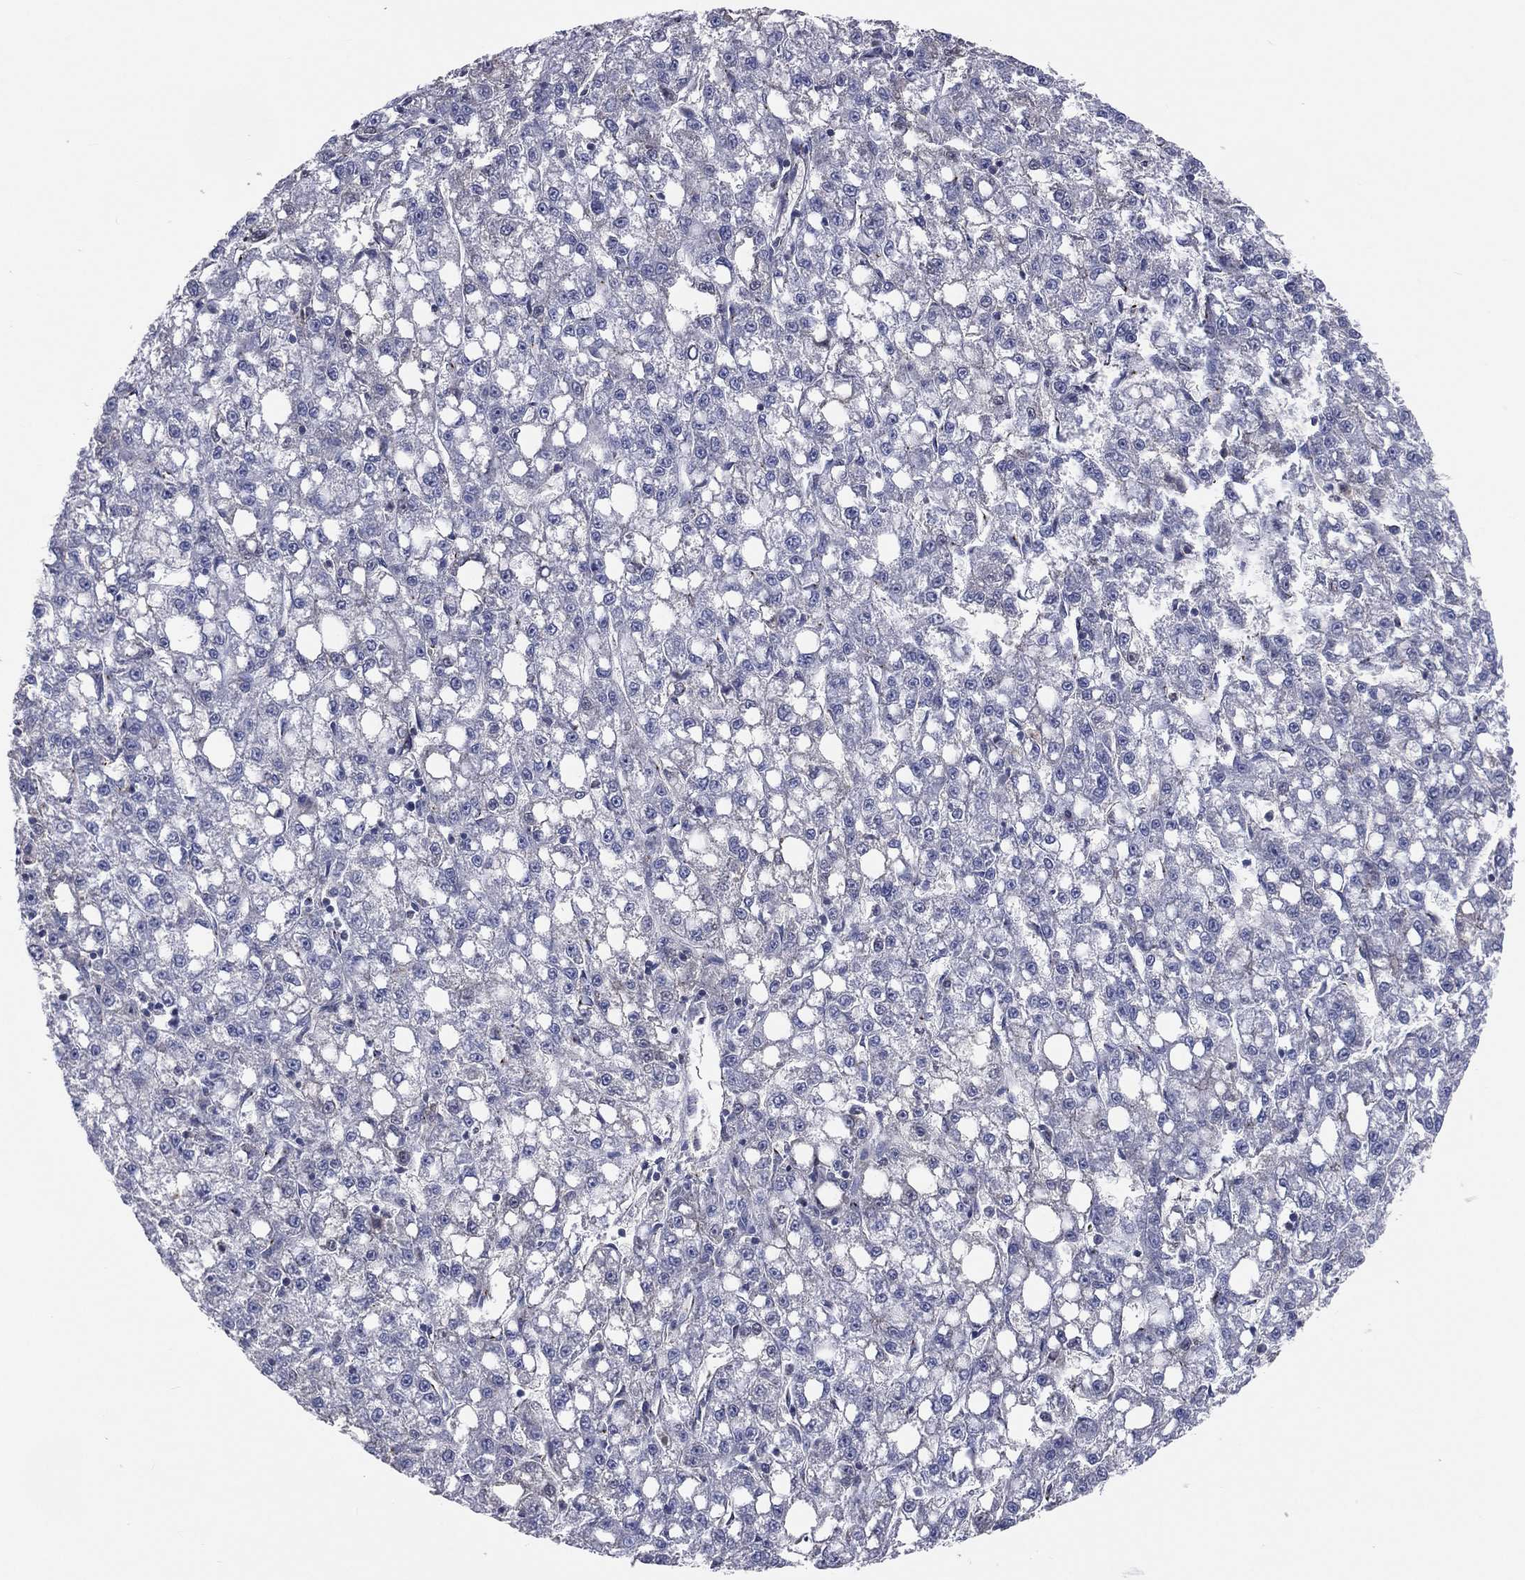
{"staining": {"intensity": "negative", "quantity": "none", "location": "none"}, "tissue": "liver cancer", "cell_type": "Tumor cells", "image_type": "cancer", "snomed": [{"axis": "morphology", "description": "Carcinoma, Hepatocellular, NOS"}, {"axis": "topography", "description": "Liver"}], "caption": "An IHC photomicrograph of hepatocellular carcinoma (liver) is shown. There is no staining in tumor cells of hepatocellular carcinoma (liver).", "gene": "CROCC", "patient": {"sex": "female", "age": 65}}